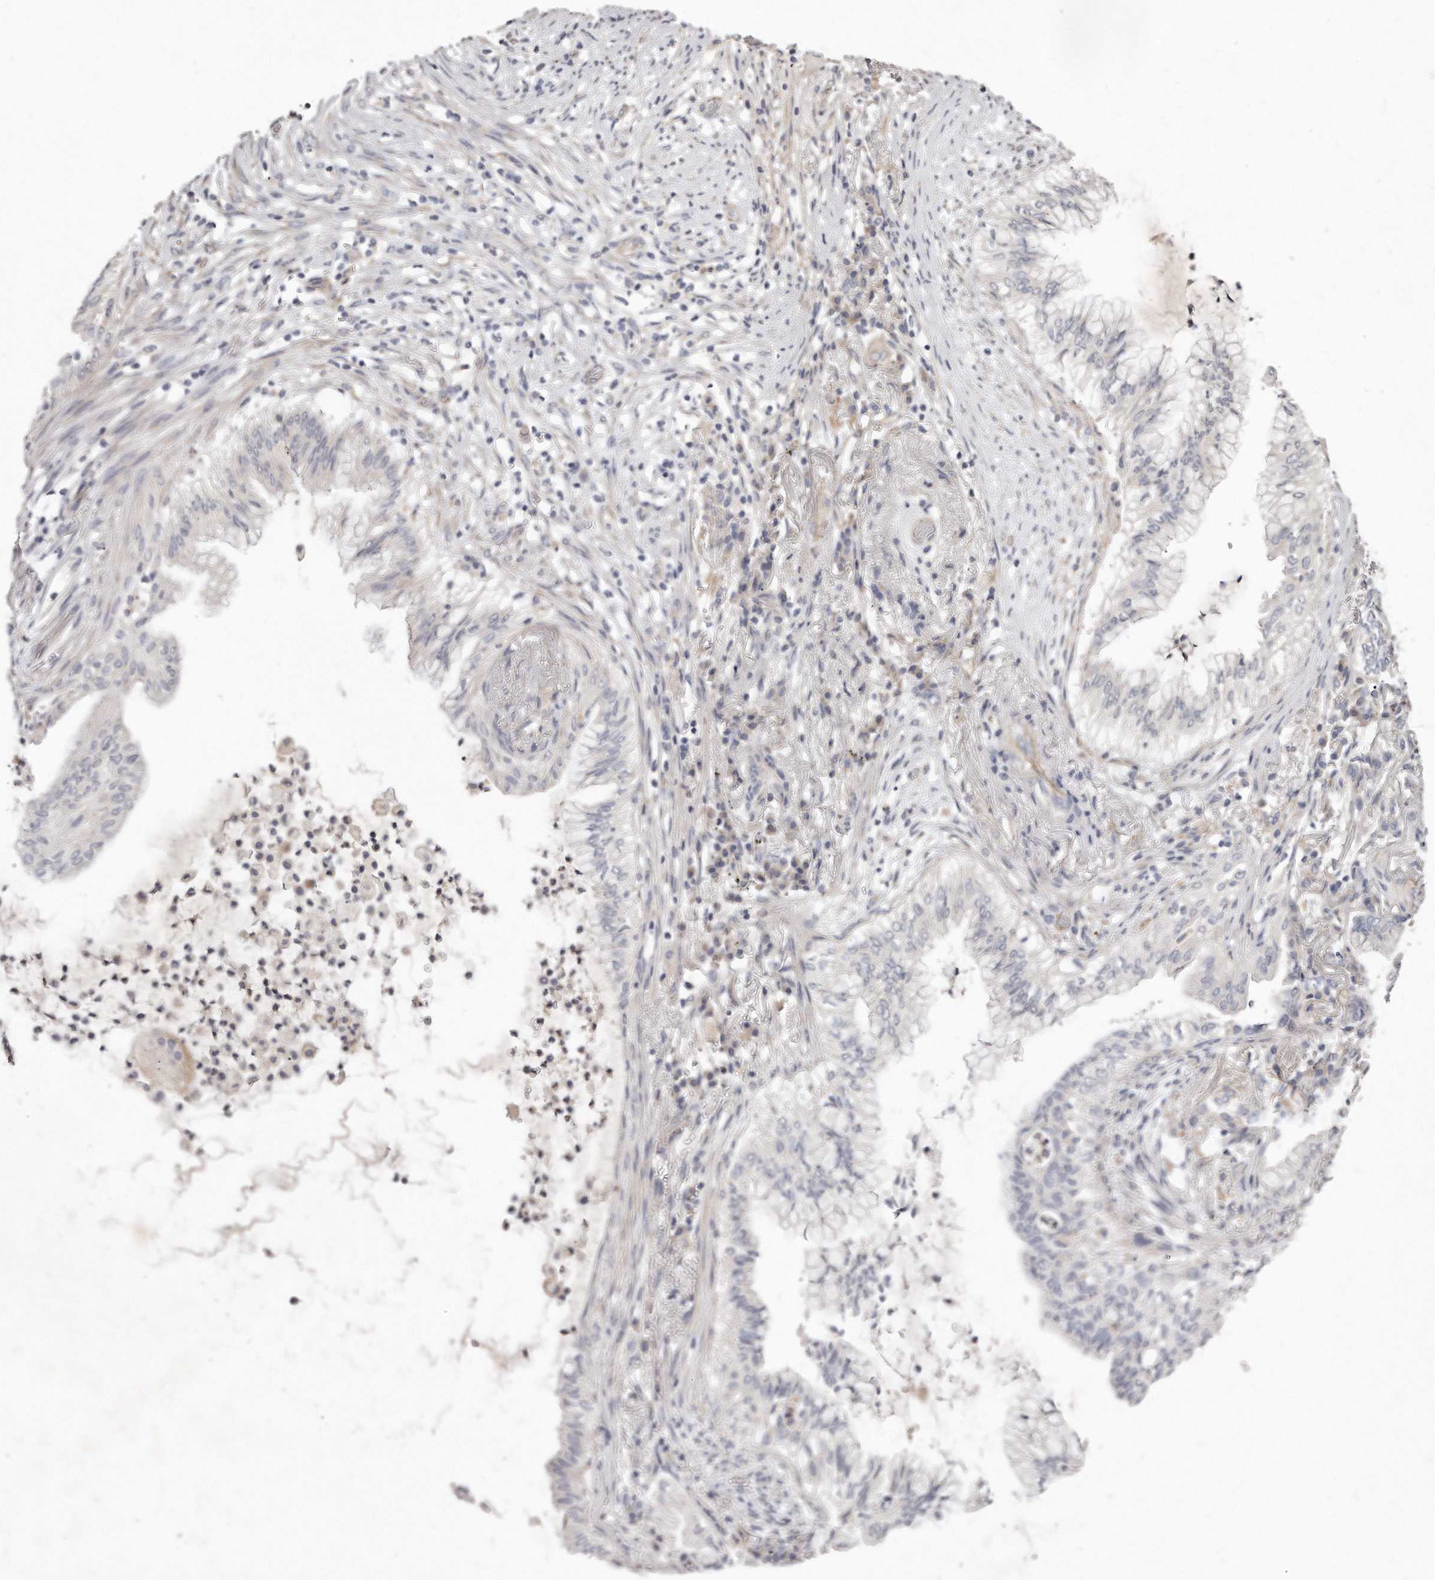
{"staining": {"intensity": "negative", "quantity": "none", "location": "none"}, "tissue": "lung cancer", "cell_type": "Tumor cells", "image_type": "cancer", "snomed": [{"axis": "morphology", "description": "Adenocarcinoma, NOS"}, {"axis": "topography", "description": "Lung"}], "caption": "Histopathology image shows no significant protein positivity in tumor cells of lung adenocarcinoma. (Stains: DAB (3,3'-diaminobenzidine) immunohistochemistry (IHC) with hematoxylin counter stain, Microscopy: brightfield microscopy at high magnification).", "gene": "TTLL4", "patient": {"sex": "female", "age": 70}}